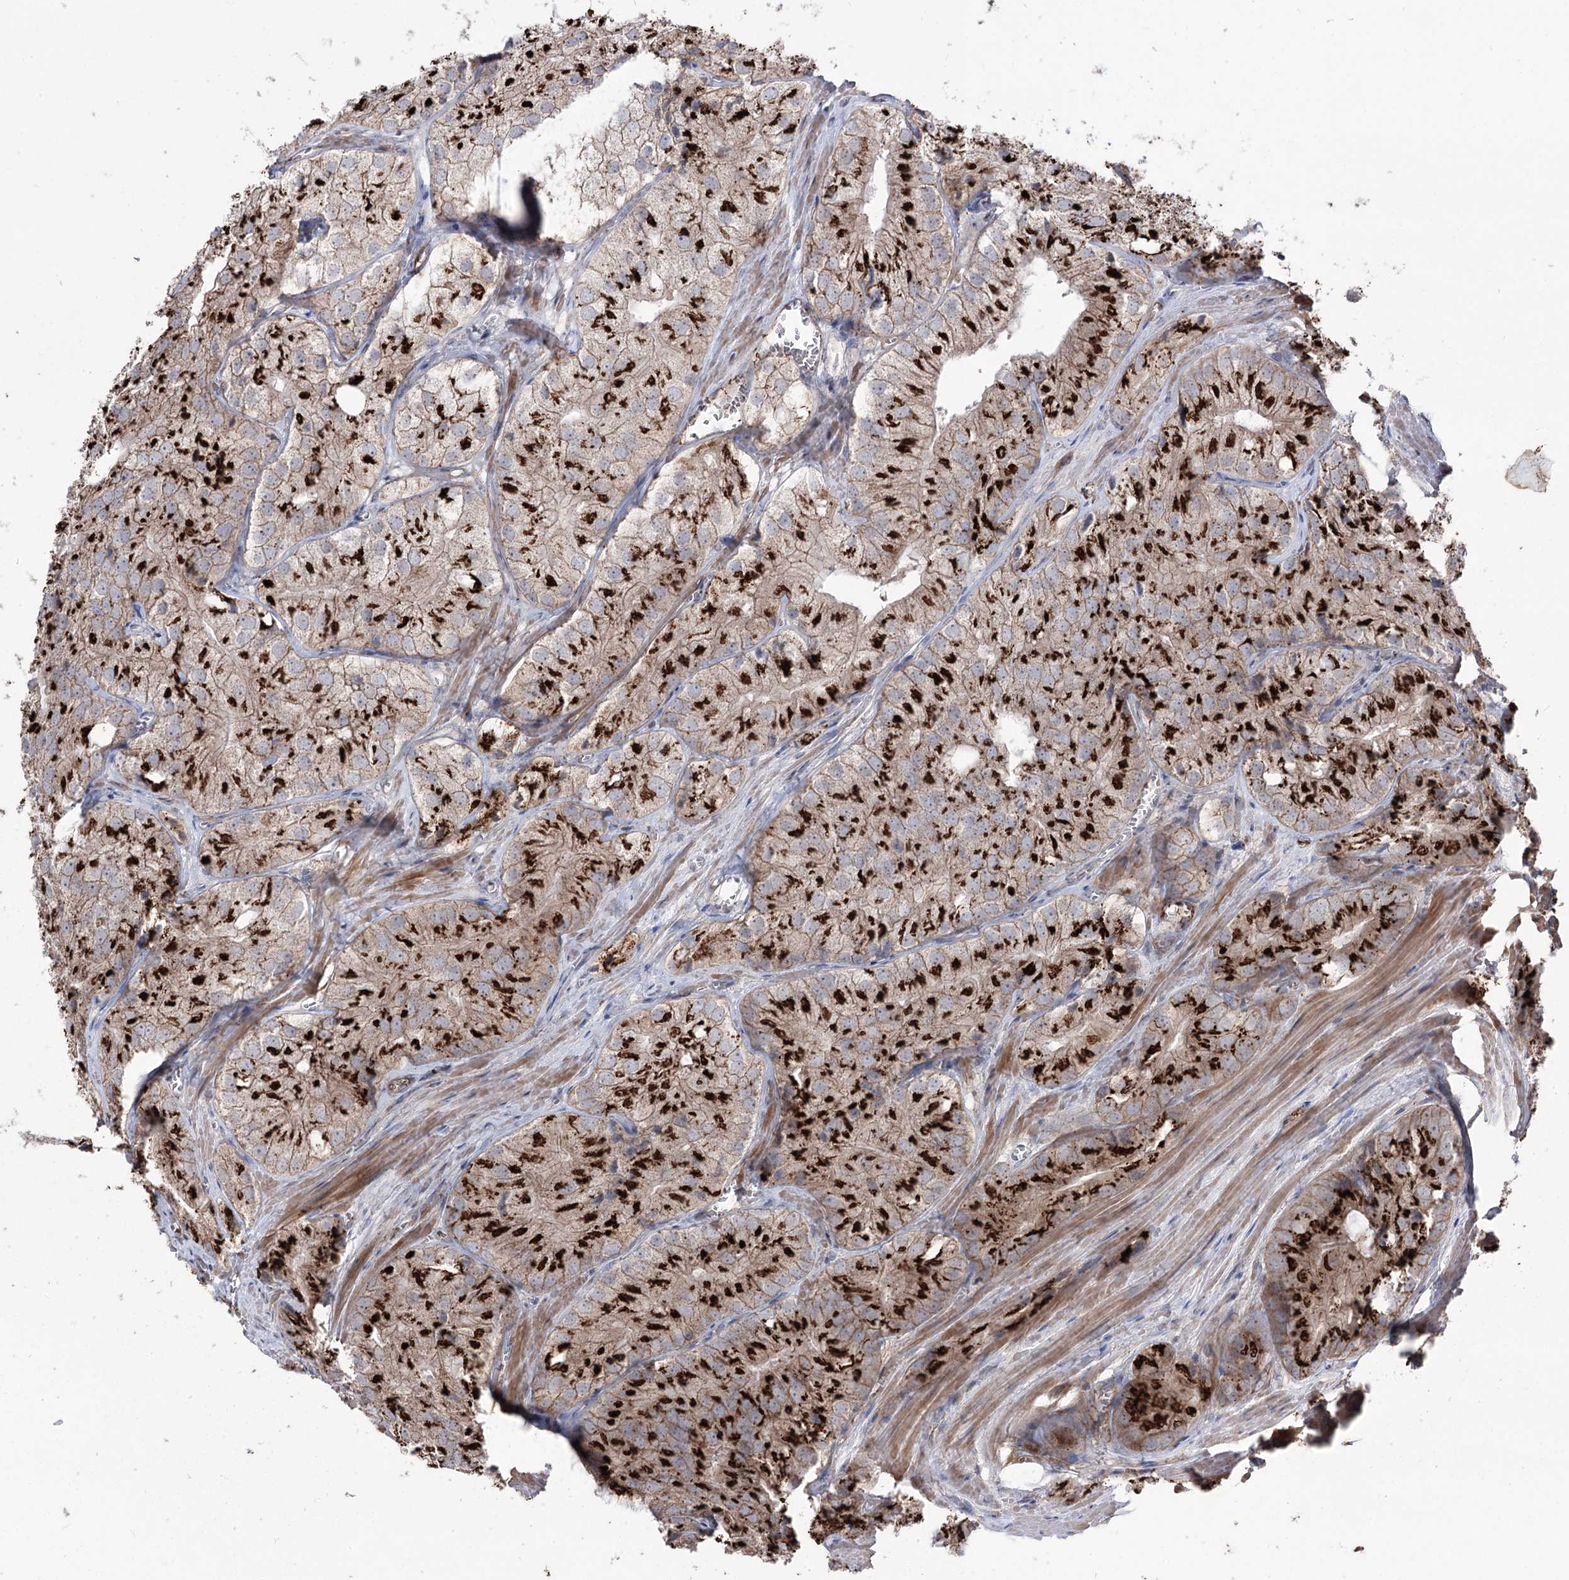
{"staining": {"intensity": "strong", "quantity": ">75%", "location": "cytoplasmic/membranous"}, "tissue": "prostate cancer", "cell_type": "Tumor cells", "image_type": "cancer", "snomed": [{"axis": "morphology", "description": "Adenocarcinoma, Low grade"}, {"axis": "topography", "description": "Prostate"}], "caption": "IHC histopathology image of low-grade adenocarcinoma (prostate) stained for a protein (brown), which displays high levels of strong cytoplasmic/membranous expression in approximately >75% of tumor cells.", "gene": "ARHGAP20", "patient": {"sex": "male", "age": 69}}